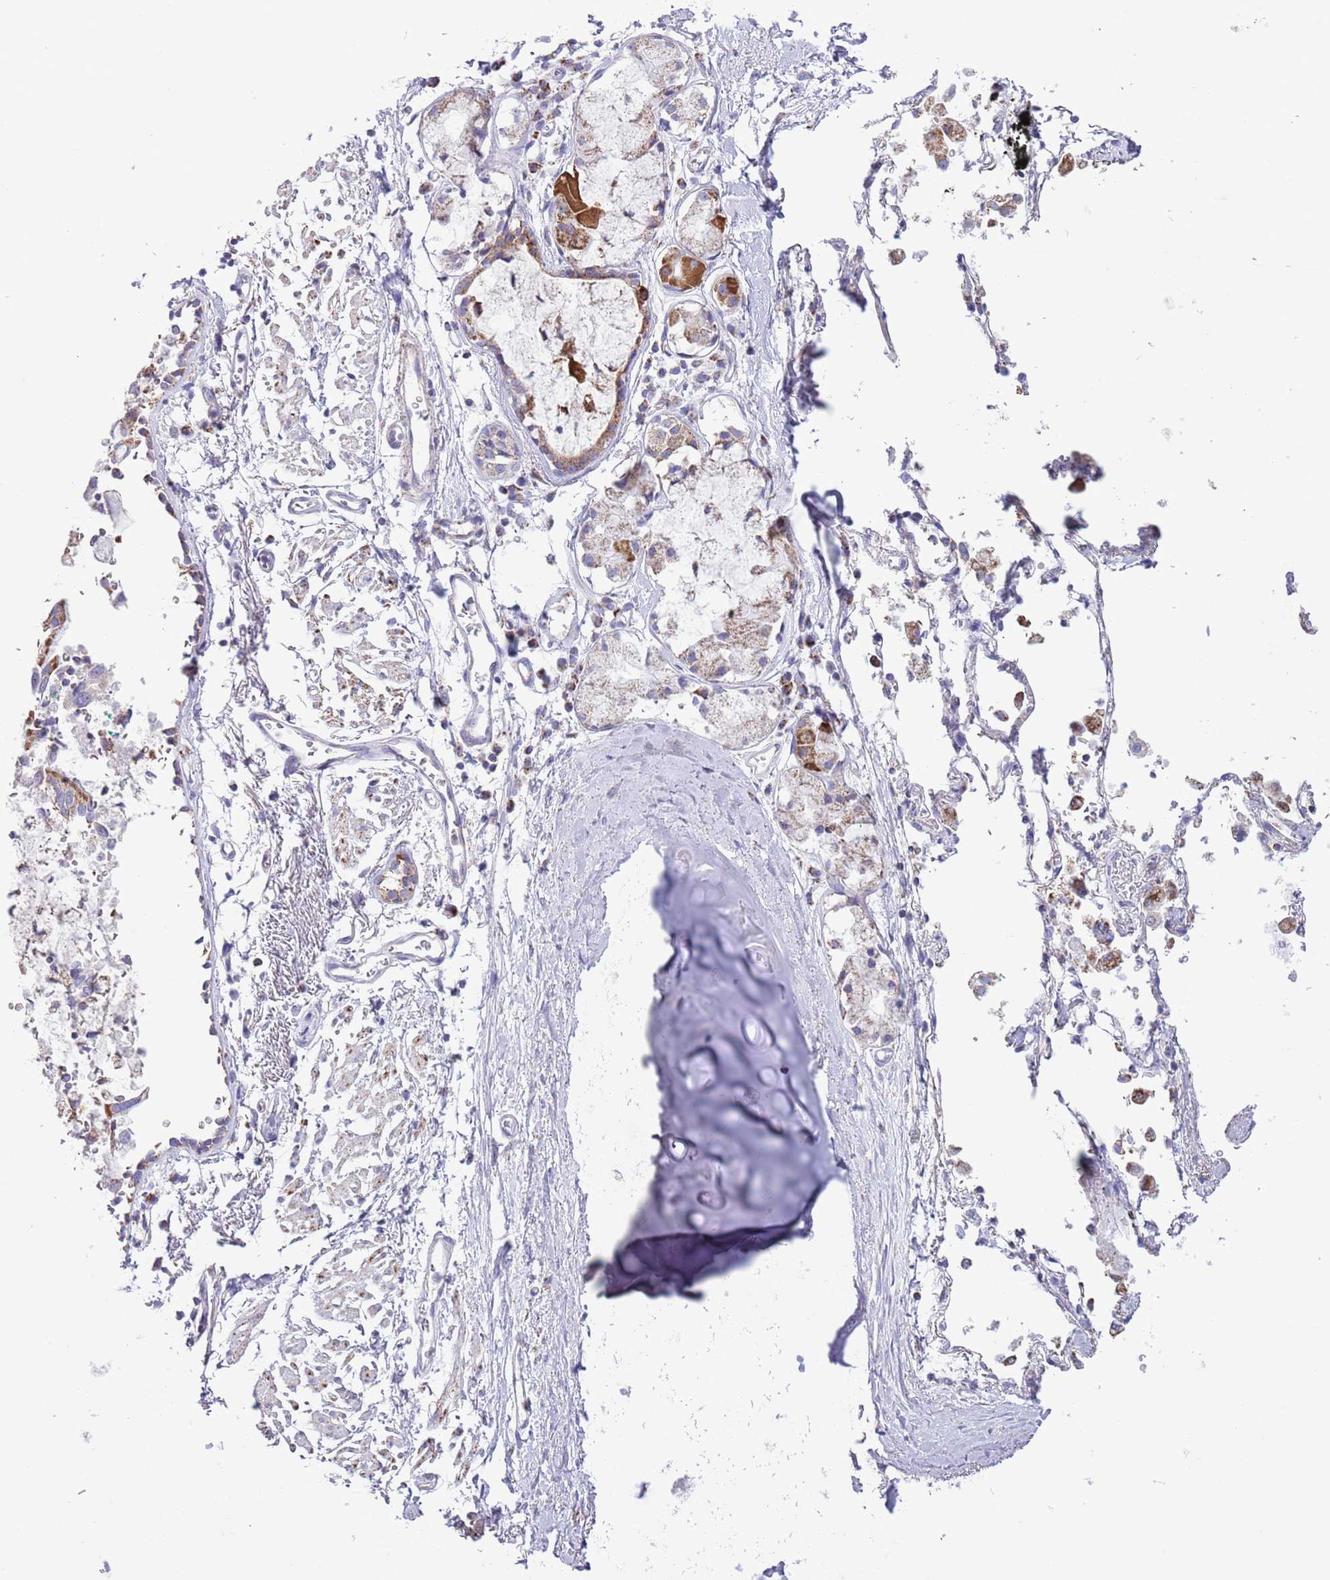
{"staining": {"intensity": "negative", "quantity": "none", "location": "none"}, "tissue": "adipose tissue", "cell_type": "Adipocytes", "image_type": "normal", "snomed": [{"axis": "morphology", "description": "Normal tissue, NOS"}, {"axis": "topography", "description": "Cartilage tissue"}], "caption": "A high-resolution micrograph shows immunohistochemistry (IHC) staining of normal adipose tissue, which displays no significant staining in adipocytes.", "gene": "ATP6V1B1", "patient": {"sex": "male", "age": 73}}